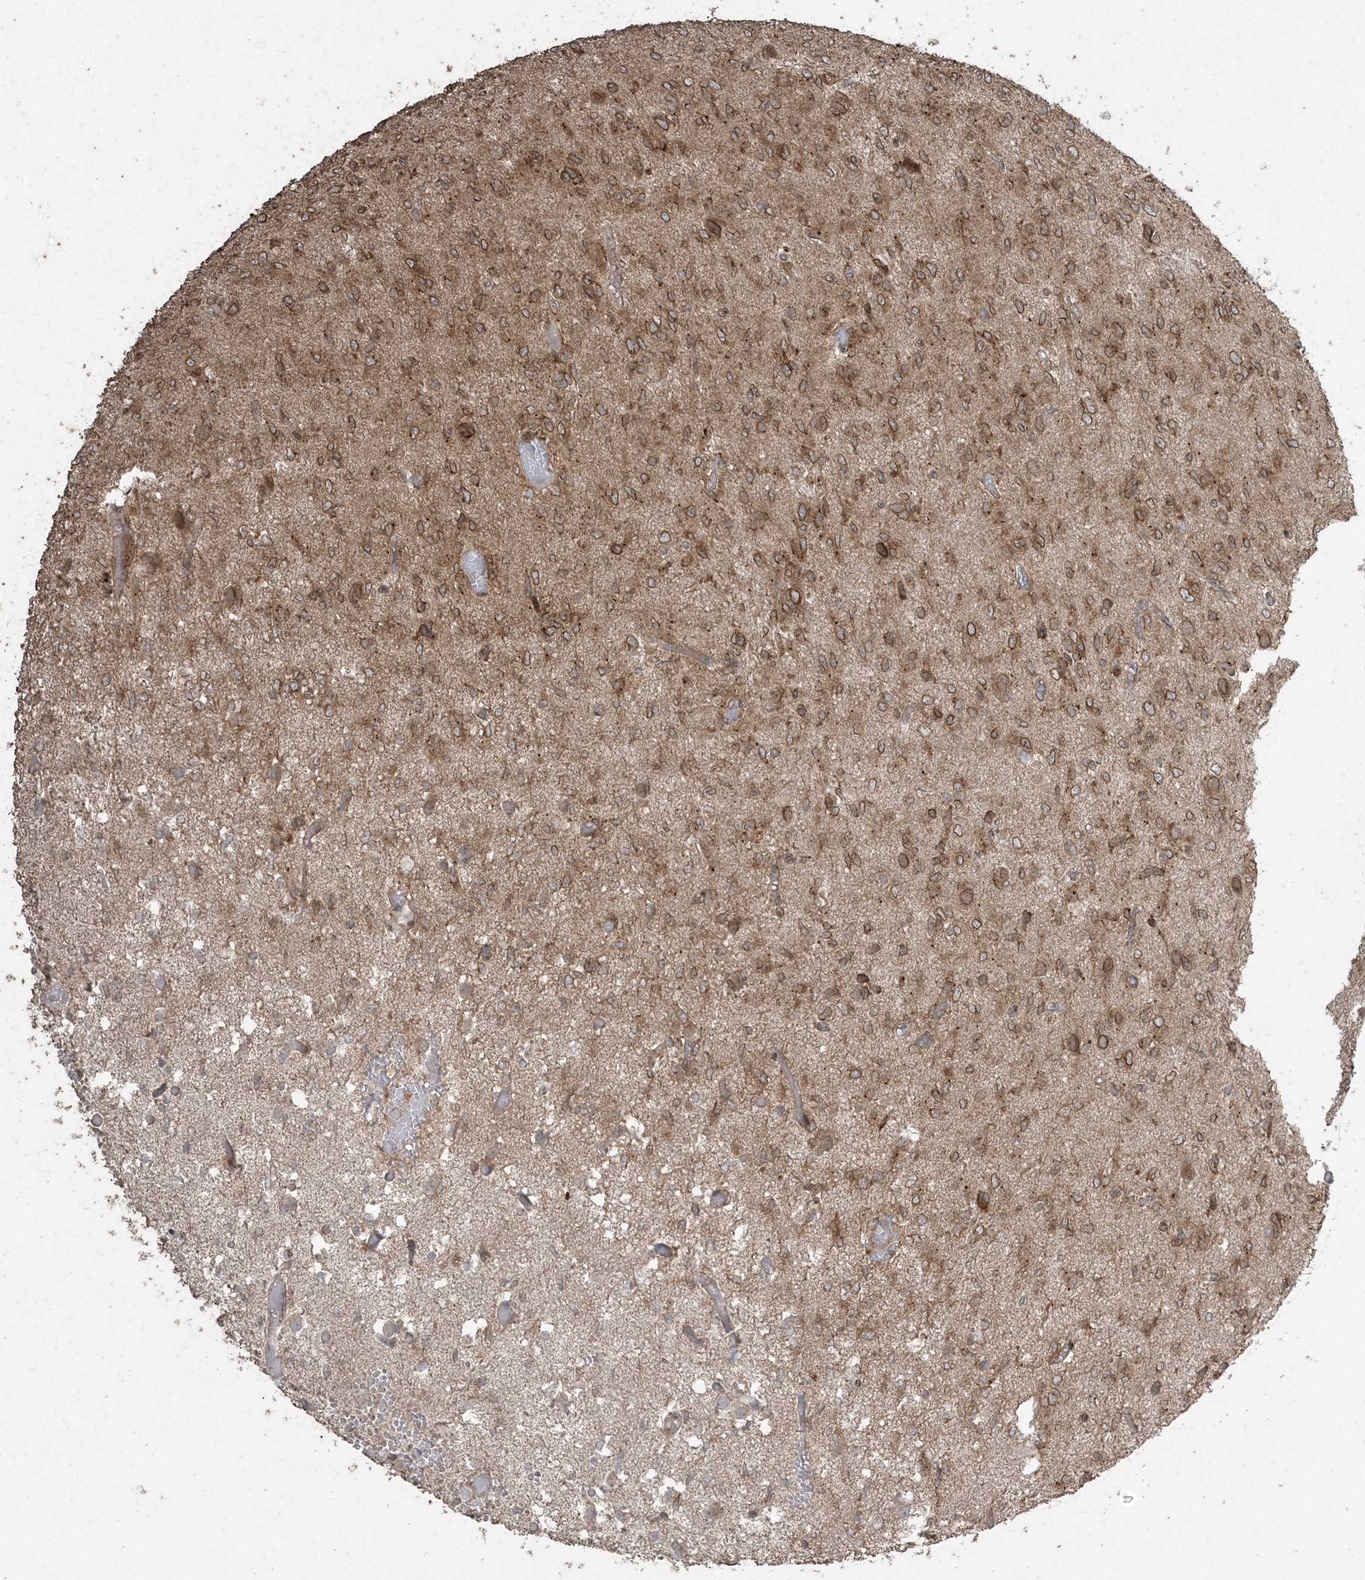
{"staining": {"intensity": "moderate", "quantity": ">75%", "location": "cytoplasmic/membranous"}, "tissue": "glioma", "cell_type": "Tumor cells", "image_type": "cancer", "snomed": [{"axis": "morphology", "description": "Glioma, malignant, High grade"}, {"axis": "topography", "description": "Brain"}], "caption": "Immunohistochemical staining of human glioma demonstrates medium levels of moderate cytoplasmic/membranous protein expression in about >75% of tumor cells. The staining was performed using DAB (3,3'-diaminobenzidine), with brown indicating positive protein expression. Nuclei are stained blue with hematoxylin.", "gene": "DDX19B", "patient": {"sex": "female", "age": 59}}